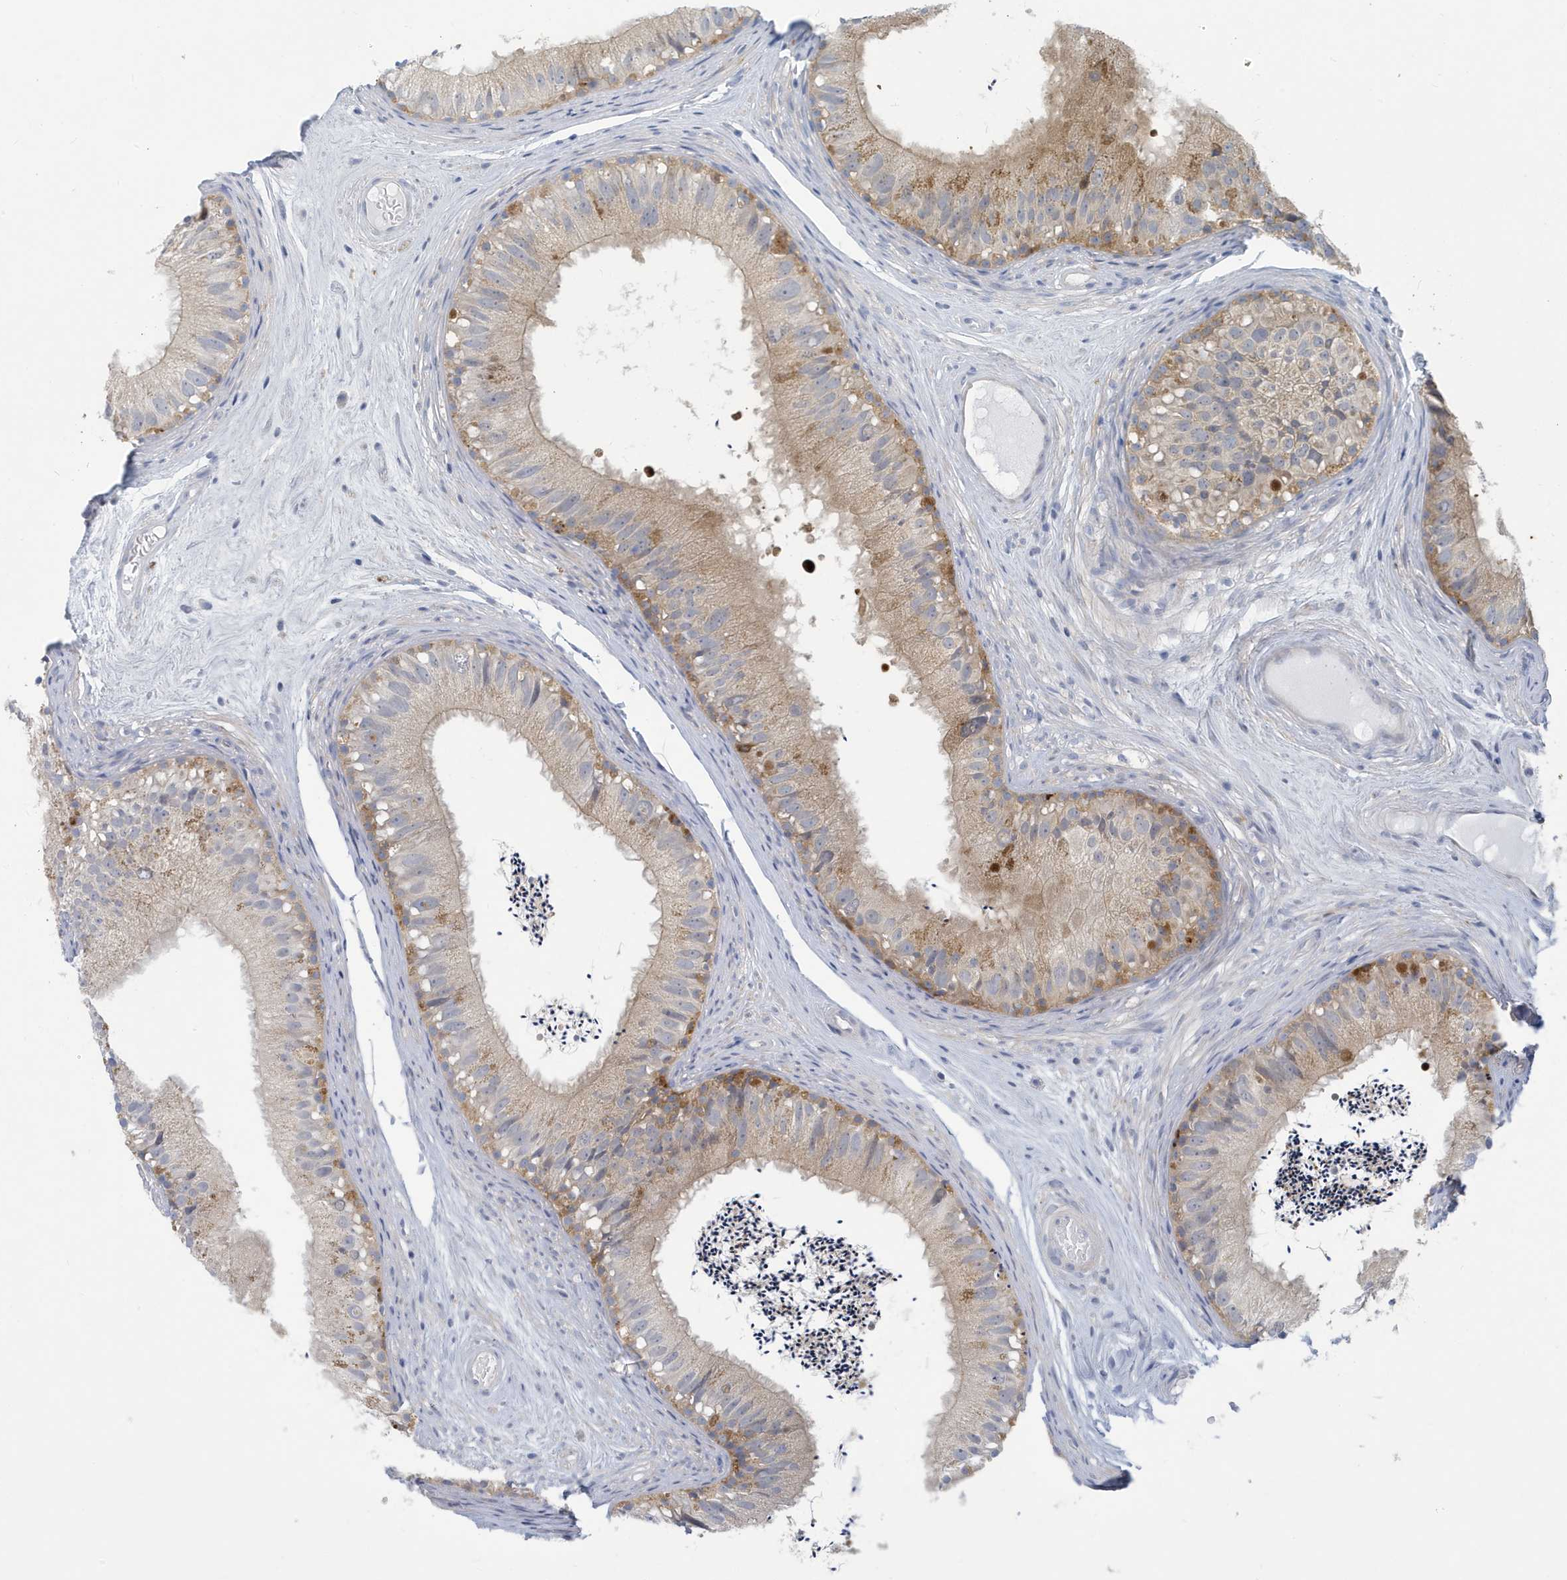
{"staining": {"intensity": "moderate", "quantity": "25%-75%", "location": "cytoplasmic/membranous"}, "tissue": "epididymis", "cell_type": "Glandular cells", "image_type": "normal", "snomed": [{"axis": "morphology", "description": "Normal tissue, NOS"}, {"axis": "topography", "description": "Epididymis"}], "caption": "Glandular cells reveal medium levels of moderate cytoplasmic/membranous staining in approximately 25%-75% of cells in benign epididymis. (DAB IHC with brightfield microscopy, high magnification).", "gene": "VTA1", "patient": {"sex": "male", "age": 77}}